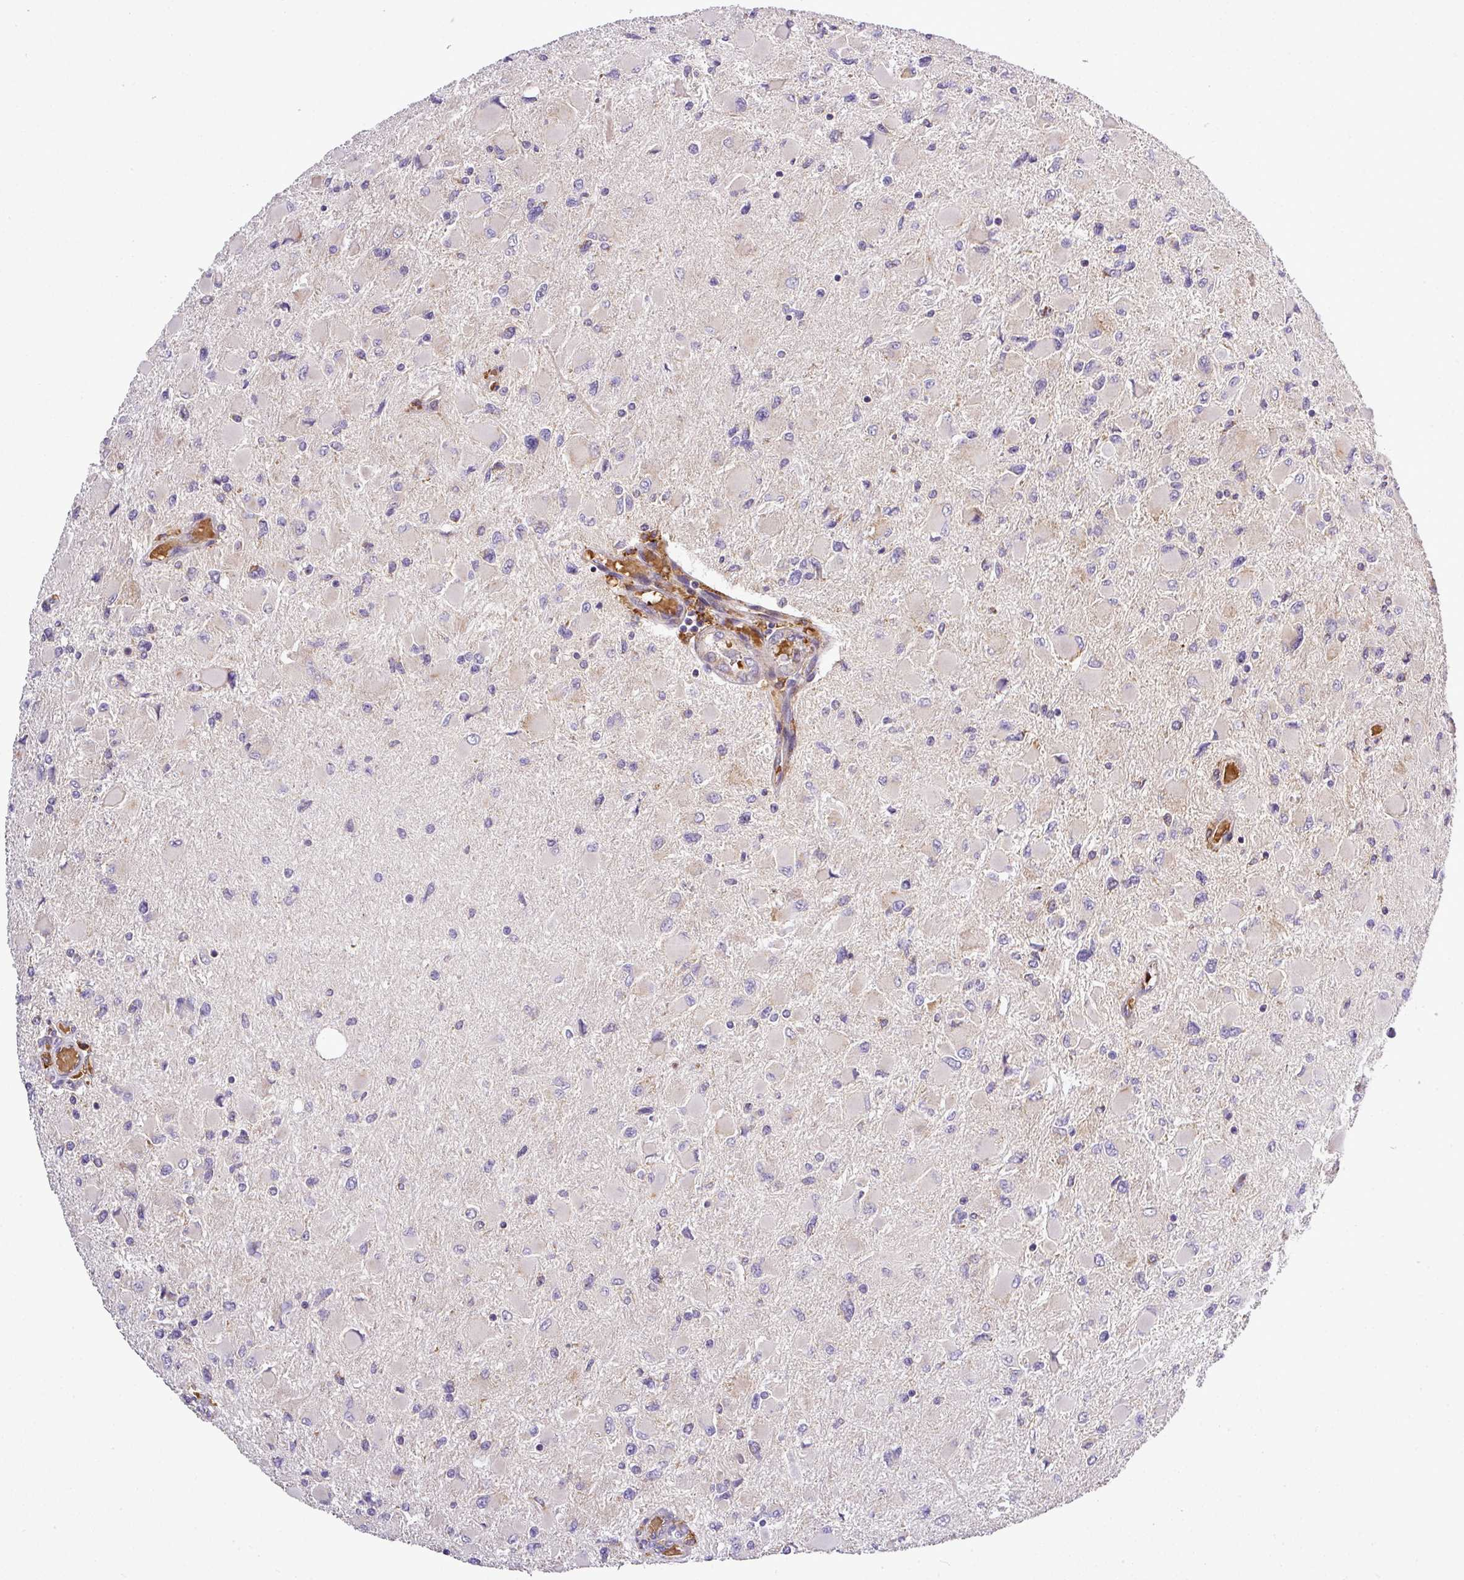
{"staining": {"intensity": "negative", "quantity": "none", "location": "none"}, "tissue": "glioma", "cell_type": "Tumor cells", "image_type": "cancer", "snomed": [{"axis": "morphology", "description": "Glioma, malignant, High grade"}, {"axis": "topography", "description": "Cerebral cortex"}], "caption": "There is no significant staining in tumor cells of high-grade glioma (malignant).", "gene": "ZNF513", "patient": {"sex": "female", "age": 36}}